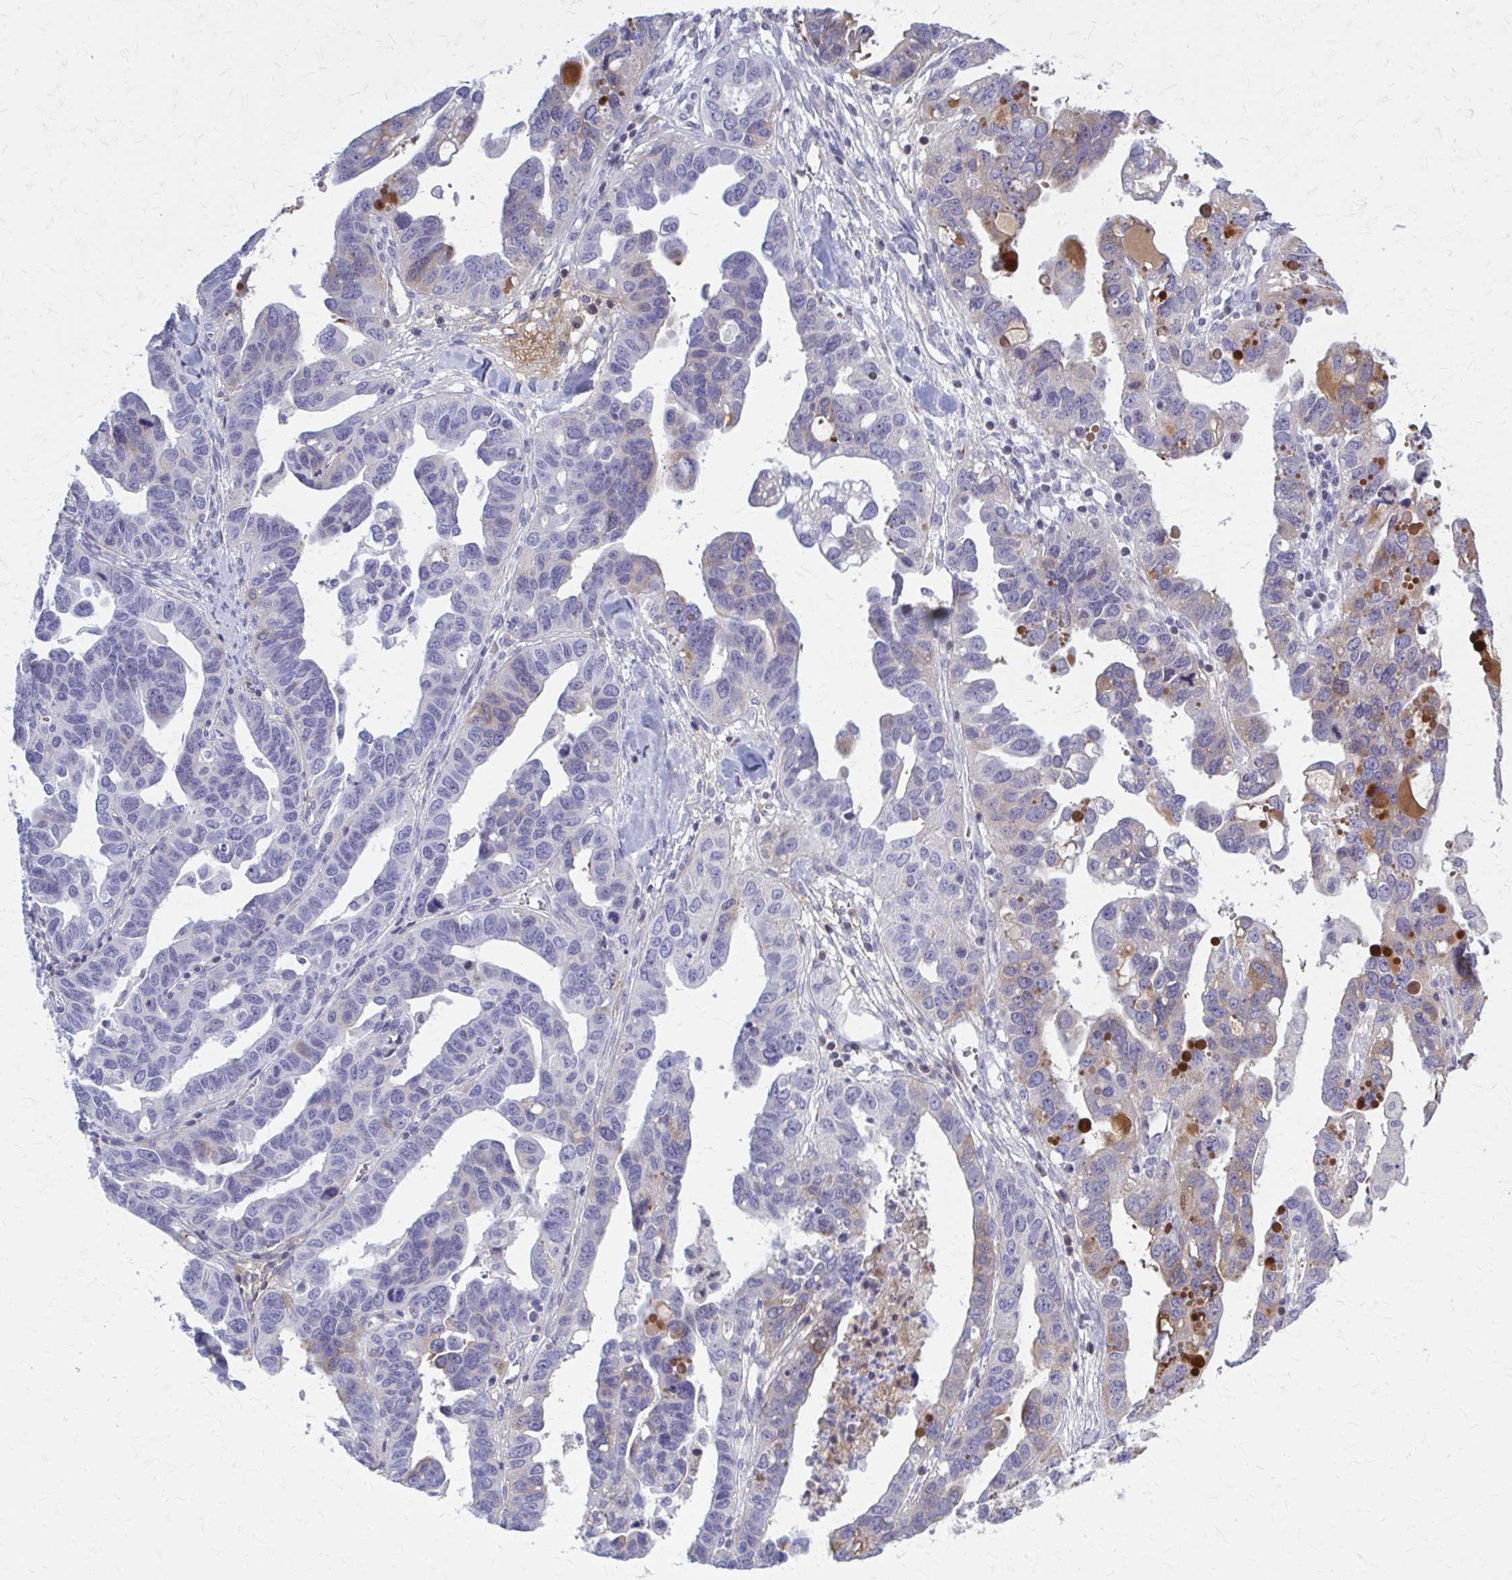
{"staining": {"intensity": "weak", "quantity": "<25%", "location": "cytoplasmic/membranous"}, "tissue": "ovarian cancer", "cell_type": "Tumor cells", "image_type": "cancer", "snomed": [{"axis": "morphology", "description": "Cystadenocarcinoma, serous, NOS"}, {"axis": "topography", "description": "Ovary"}], "caption": "Immunohistochemistry (IHC) histopathology image of neoplastic tissue: human ovarian cancer stained with DAB displays no significant protein staining in tumor cells.", "gene": "SERPIND1", "patient": {"sex": "female", "age": 69}}